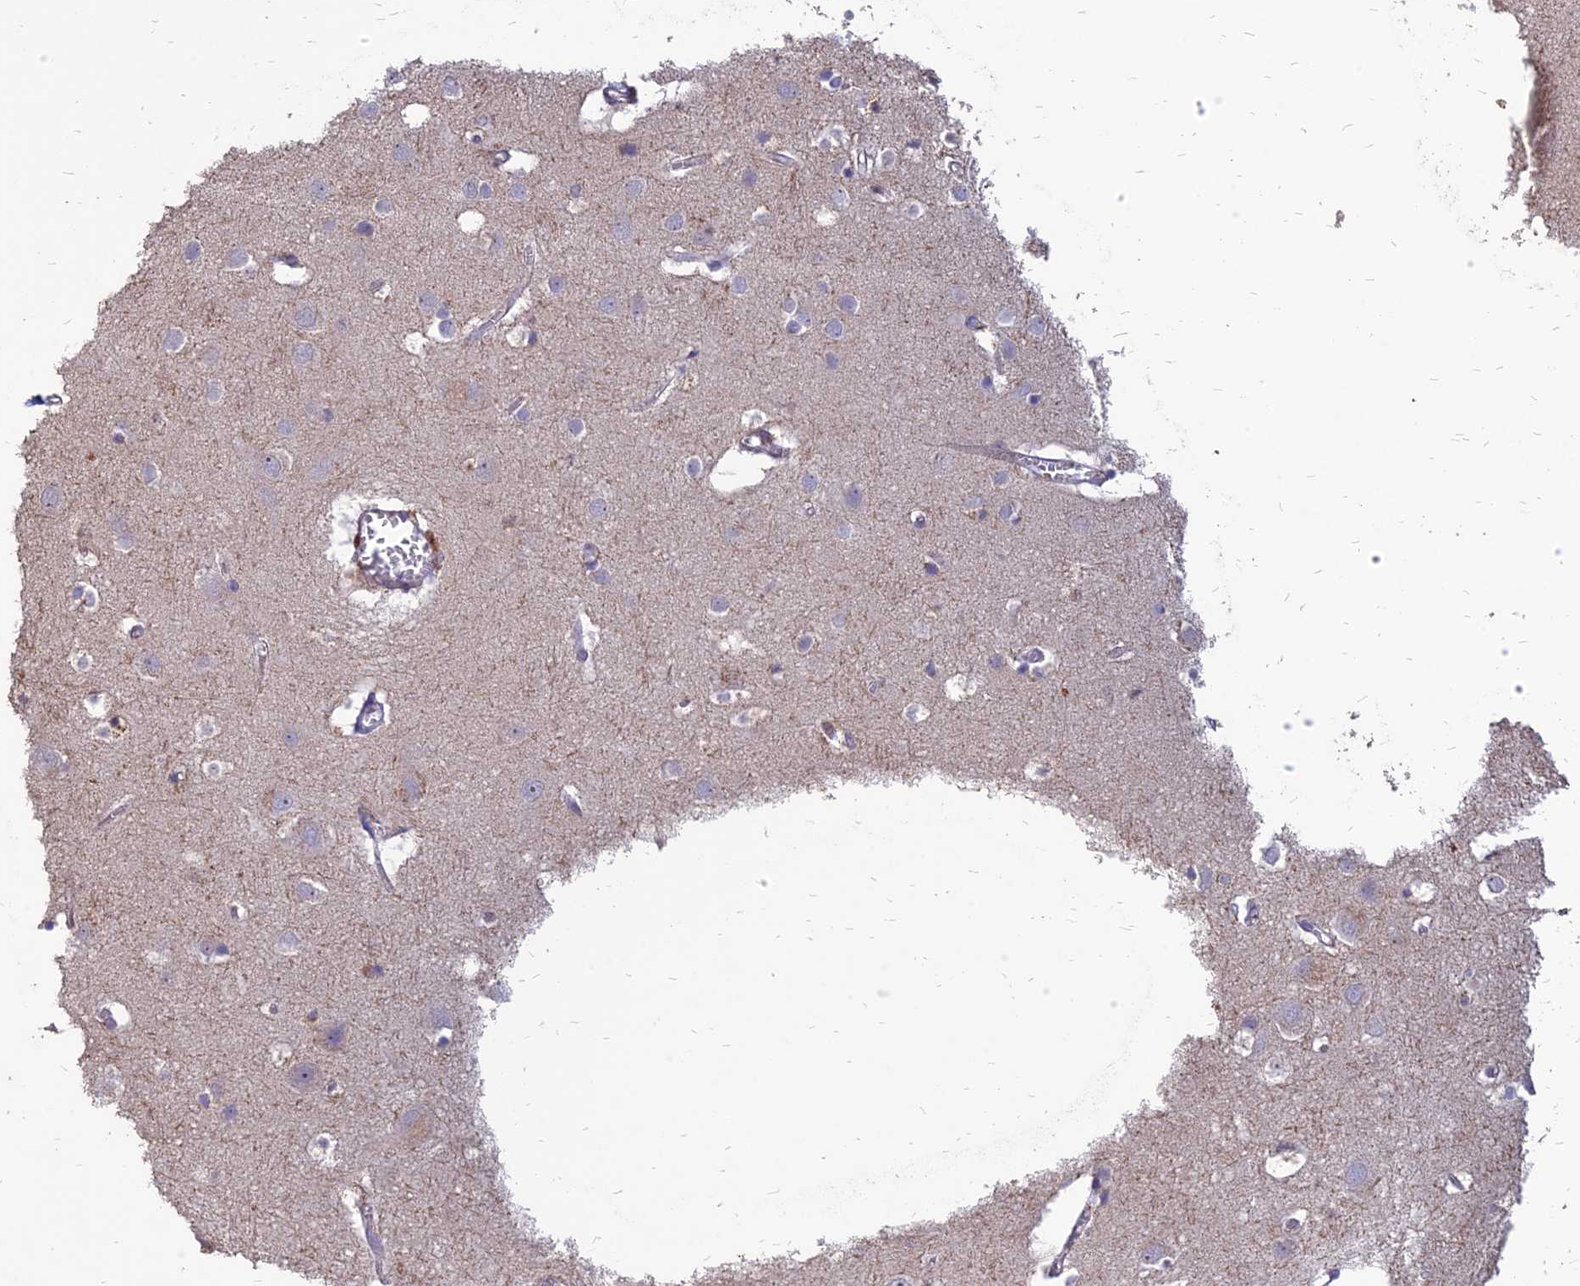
{"staining": {"intensity": "weak", "quantity": "25%-75%", "location": "cytoplasmic/membranous"}, "tissue": "cerebral cortex", "cell_type": "Endothelial cells", "image_type": "normal", "snomed": [{"axis": "morphology", "description": "Normal tissue, NOS"}, {"axis": "topography", "description": "Cerebral cortex"}], "caption": "Immunohistochemical staining of normal cerebral cortex exhibits 25%-75% levels of weak cytoplasmic/membranous protein positivity in approximately 25%-75% of endothelial cells.", "gene": "ST3GAL6", "patient": {"sex": "male", "age": 54}}